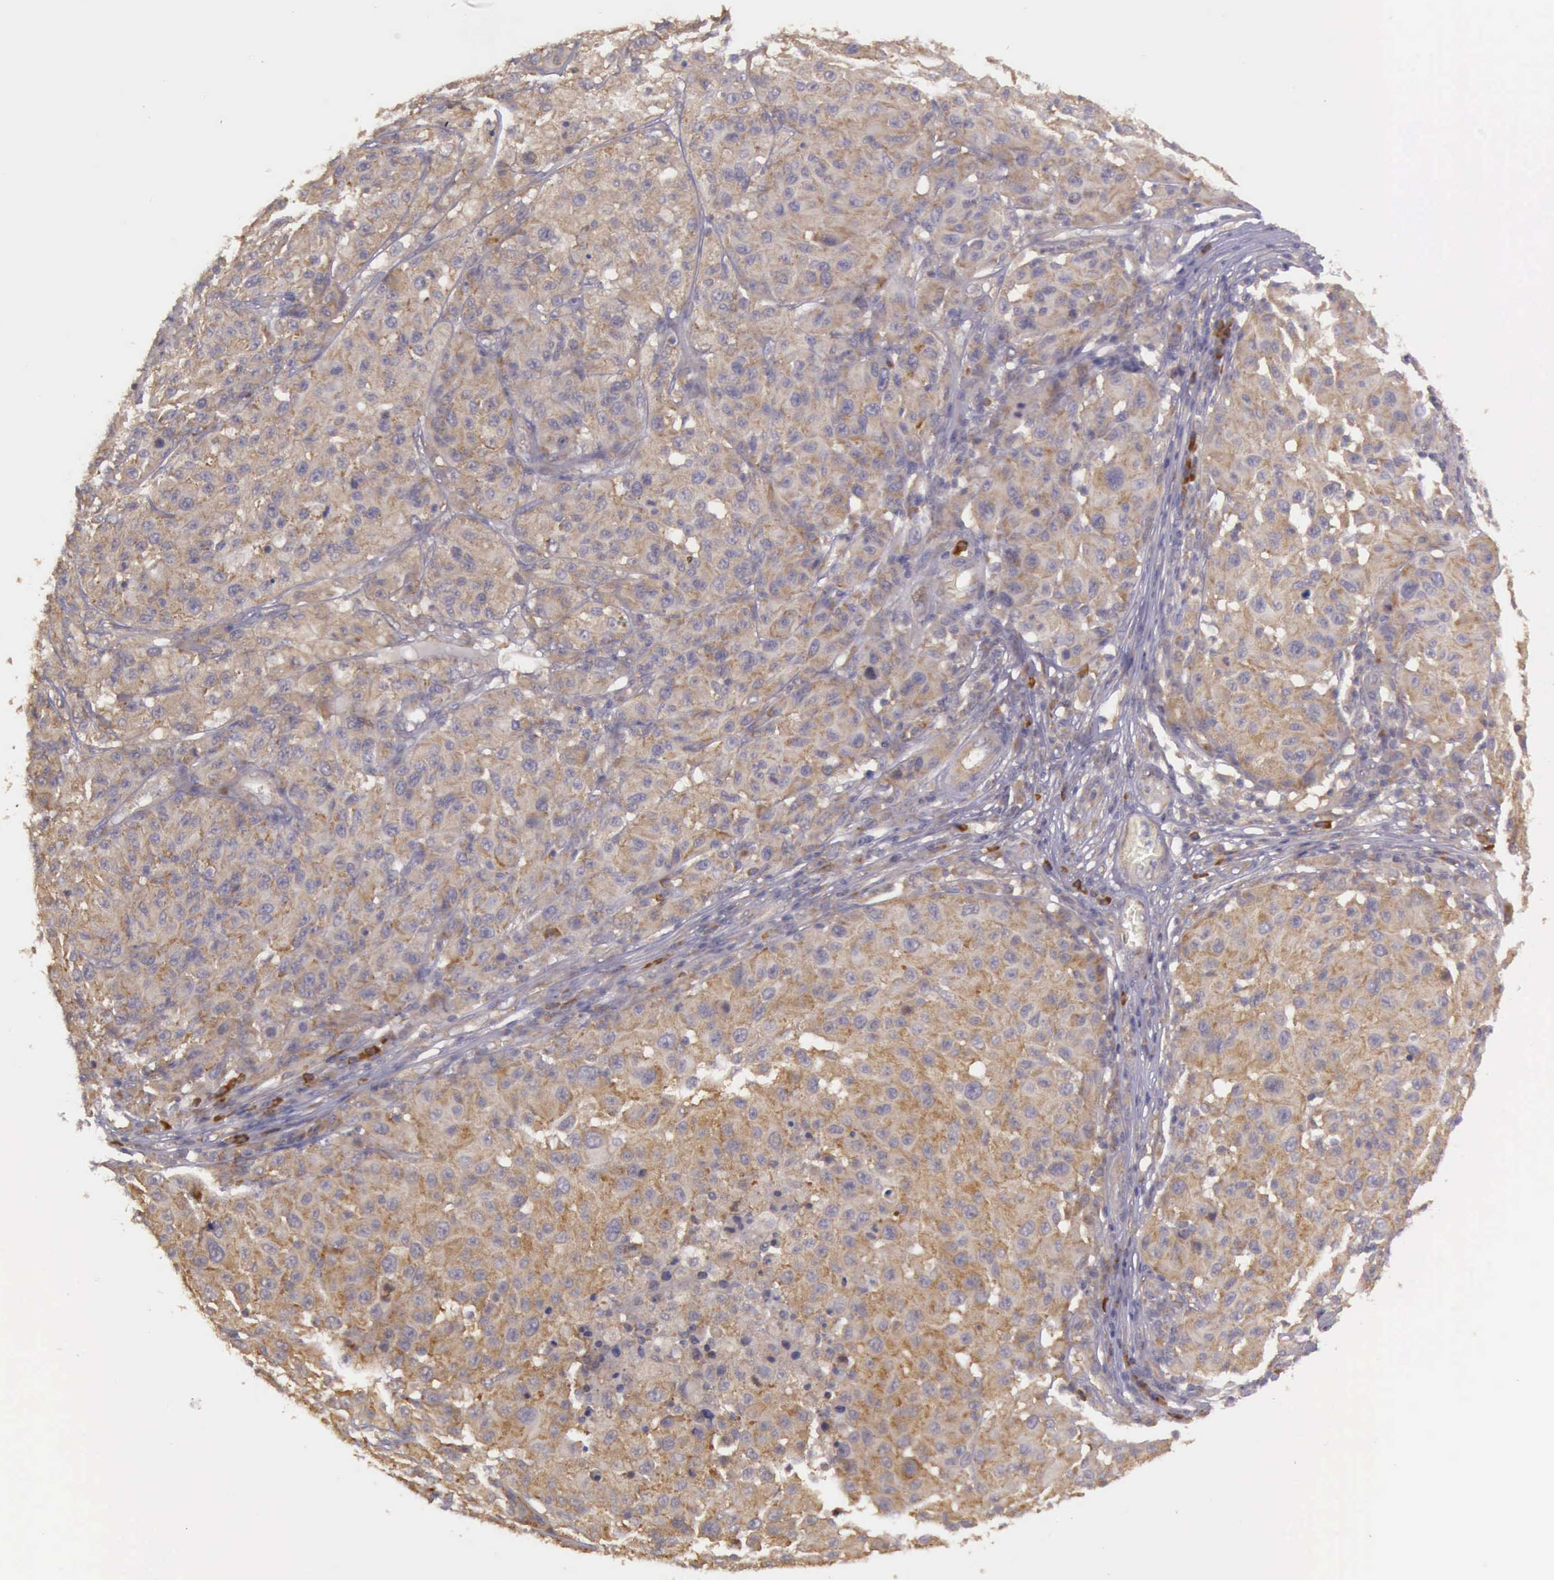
{"staining": {"intensity": "moderate", "quantity": ">75%", "location": "cytoplasmic/membranous"}, "tissue": "melanoma", "cell_type": "Tumor cells", "image_type": "cancer", "snomed": [{"axis": "morphology", "description": "Malignant melanoma, NOS"}, {"axis": "topography", "description": "Skin"}], "caption": "Immunohistochemistry (IHC) (DAB (3,3'-diaminobenzidine)) staining of human melanoma displays moderate cytoplasmic/membranous protein staining in about >75% of tumor cells.", "gene": "EIF5", "patient": {"sex": "female", "age": 77}}